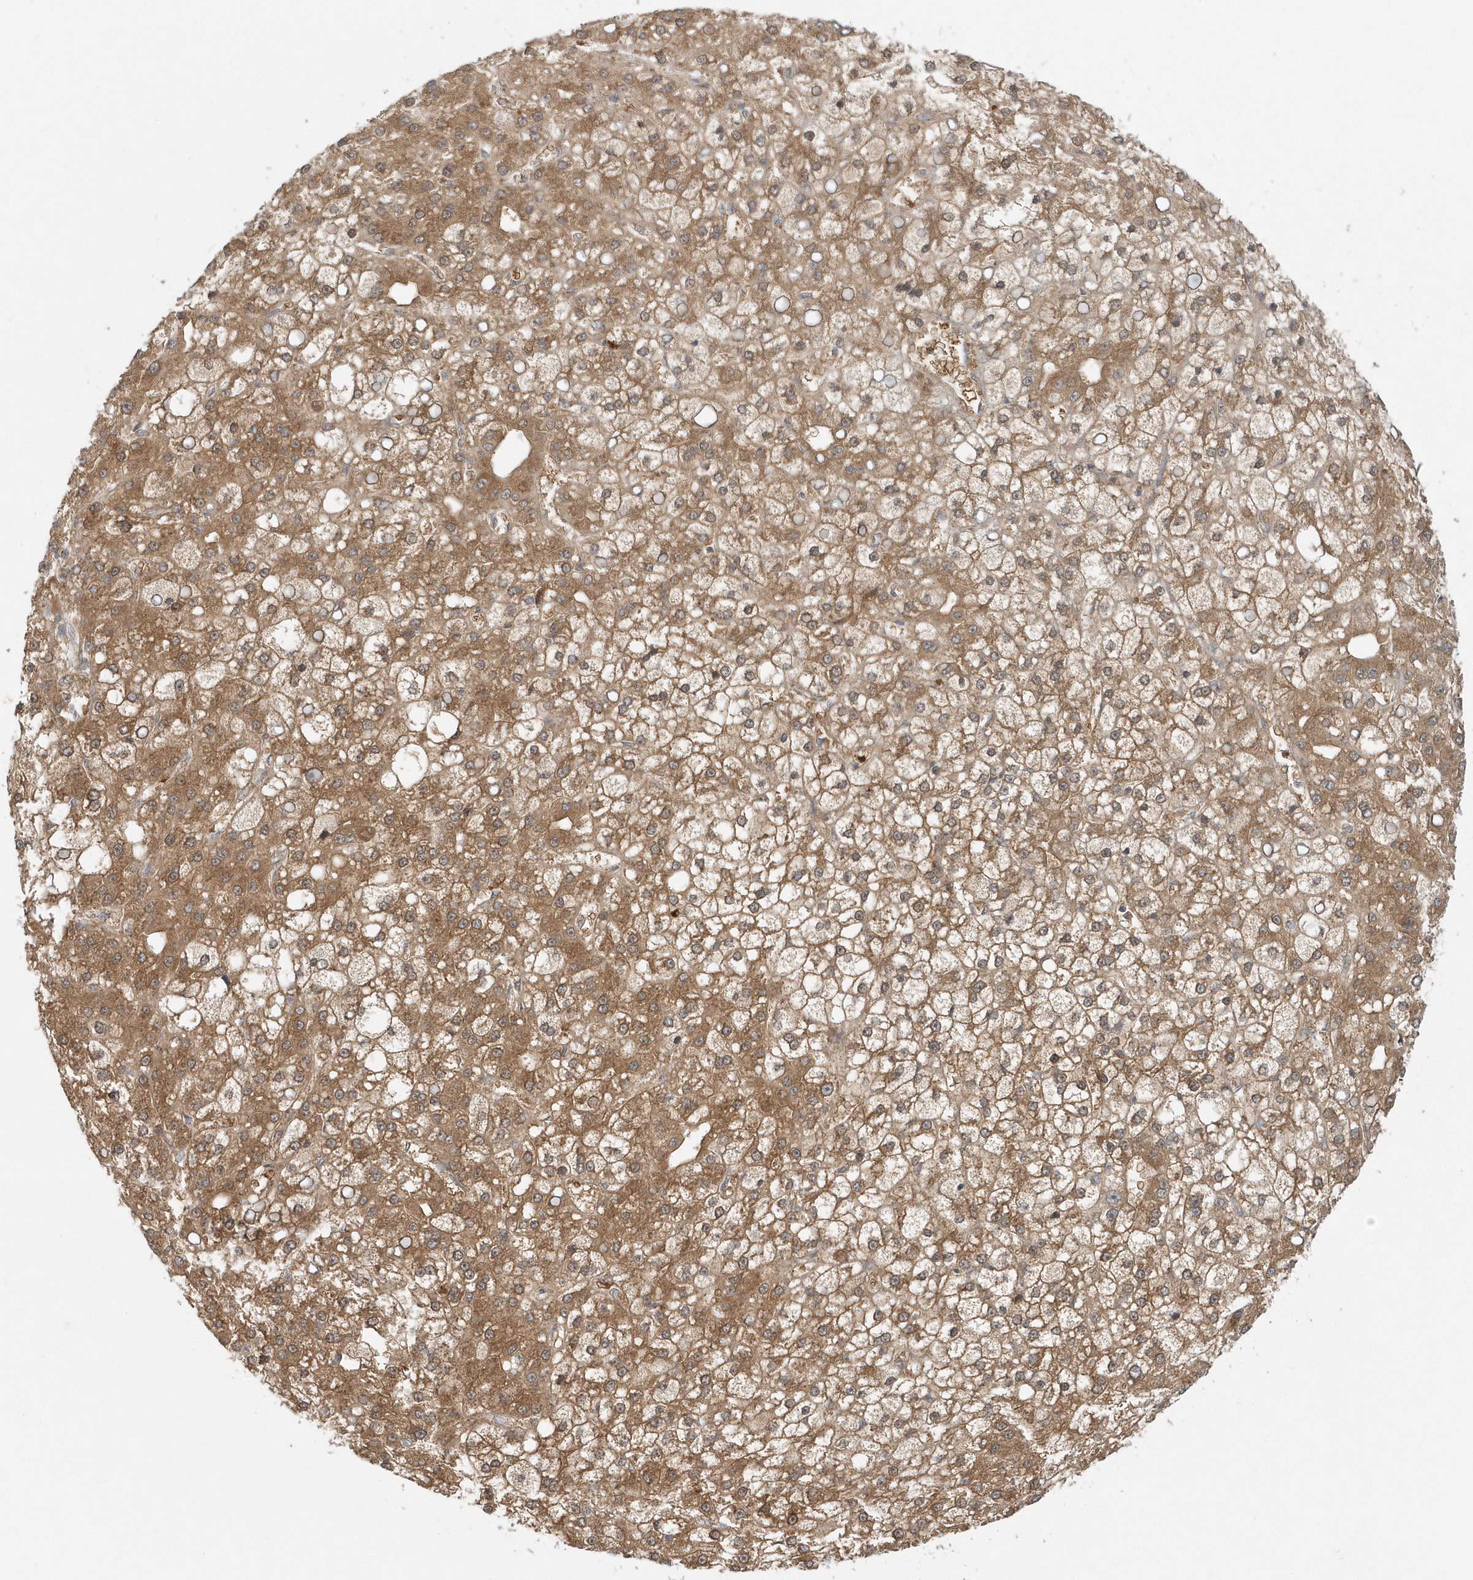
{"staining": {"intensity": "moderate", "quantity": ">75%", "location": "cytoplasmic/membranous"}, "tissue": "liver cancer", "cell_type": "Tumor cells", "image_type": "cancer", "snomed": [{"axis": "morphology", "description": "Carcinoma, Hepatocellular, NOS"}, {"axis": "topography", "description": "Liver"}], "caption": "Hepatocellular carcinoma (liver) stained with DAB immunohistochemistry (IHC) exhibits medium levels of moderate cytoplasmic/membranous staining in about >75% of tumor cells. (DAB IHC, brown staining for protein, blue staining for nuclei).", "gene": "RNF7", "patient": {"sex": "male", "age": 67}}